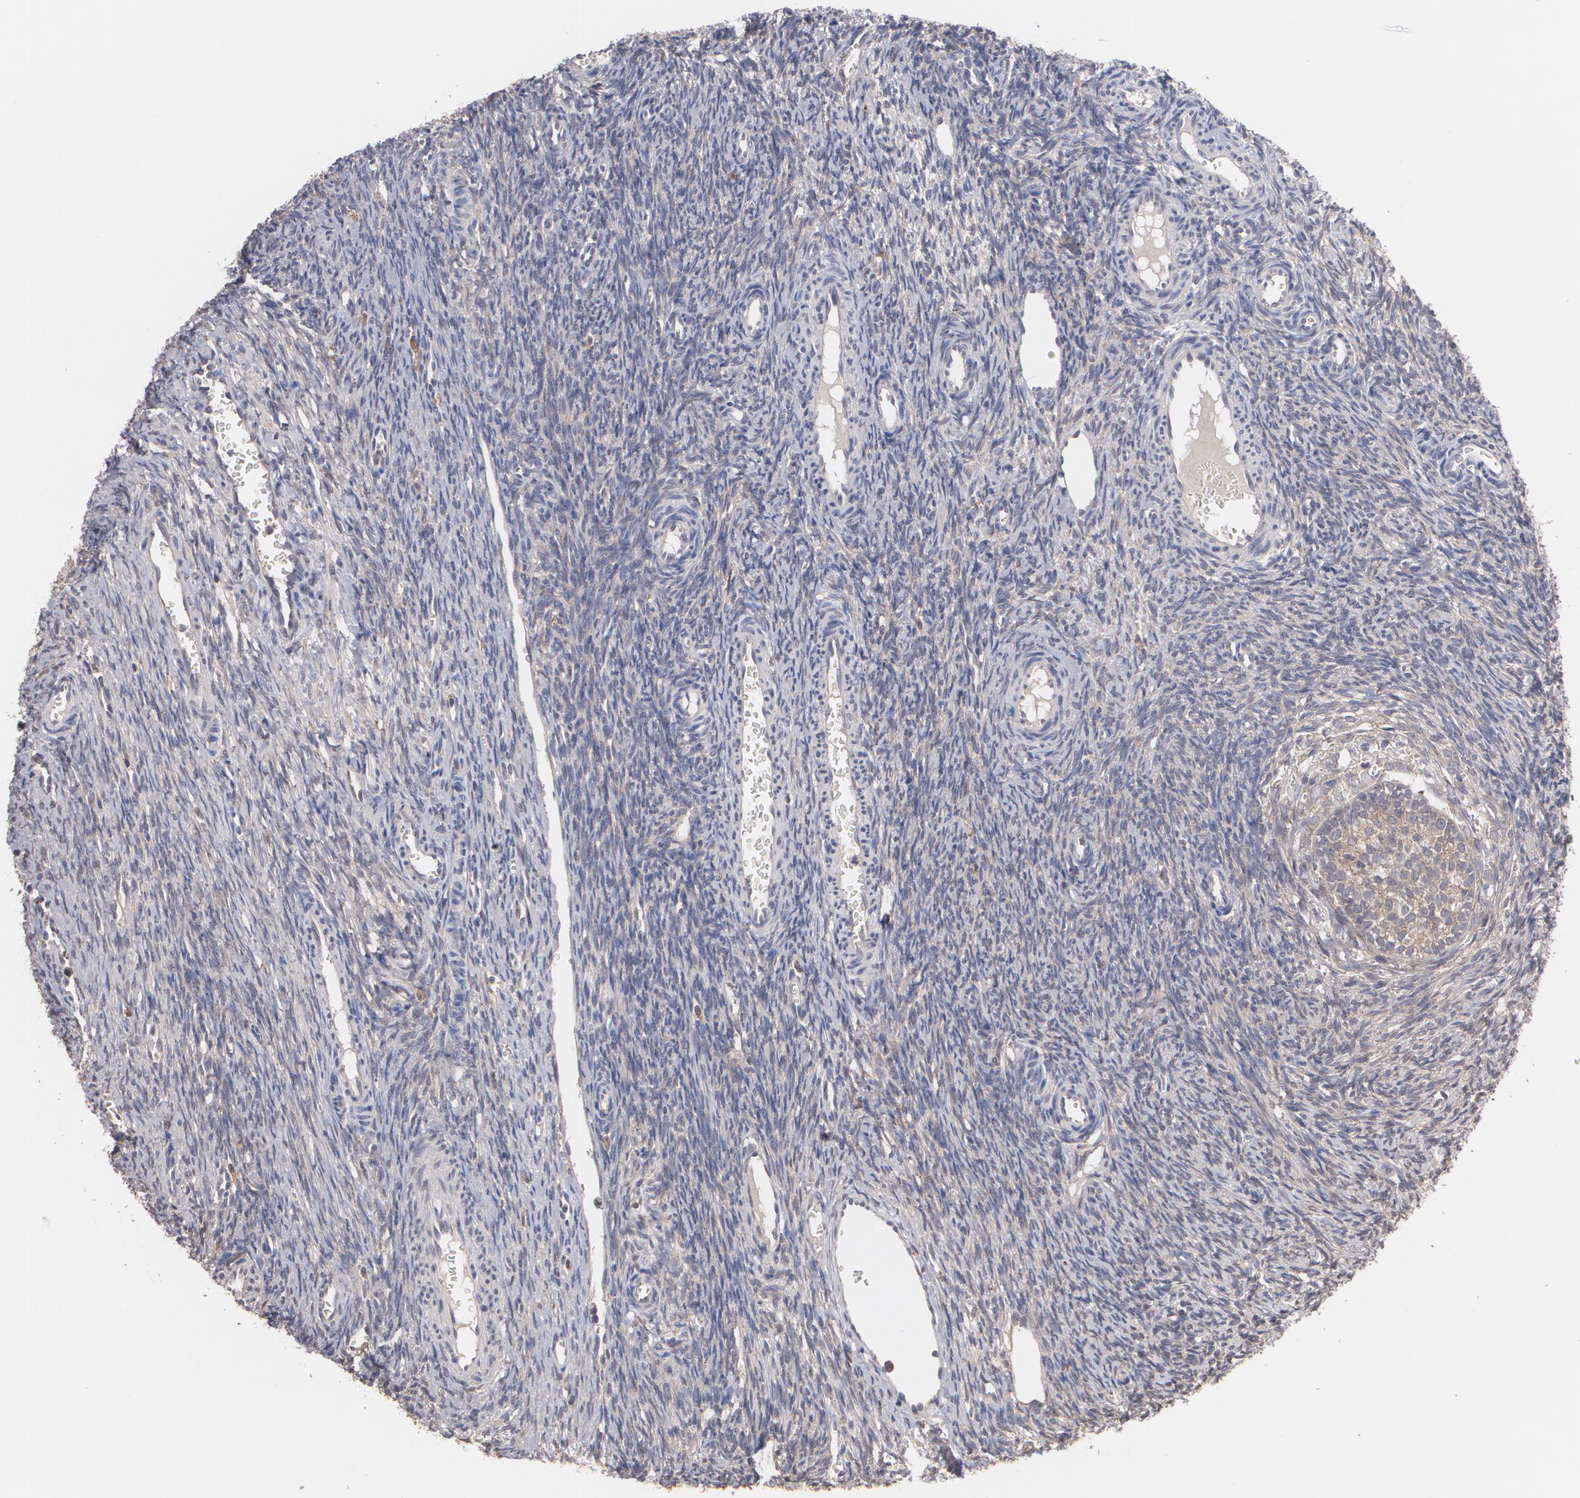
{"staining": {"intensity": "weak", "quantity": ">75%", "location": "cytoplasmic/membranous"}, "tissue": "ovary", "cell_type": "Follicle cells", "image_type": "normal", "snomed": [{"axis": "morphology", "description": "Normal tissue, NOS"}, {"axis": "topography", "description": "Ovary"}], "caption": "Protein staining shows weak cytoplasmic/membranous expression in approximately >75% of follicle cells in normal ovary.", "gene": "ARF6", "patient": {"sex": "female", "age": 39}}